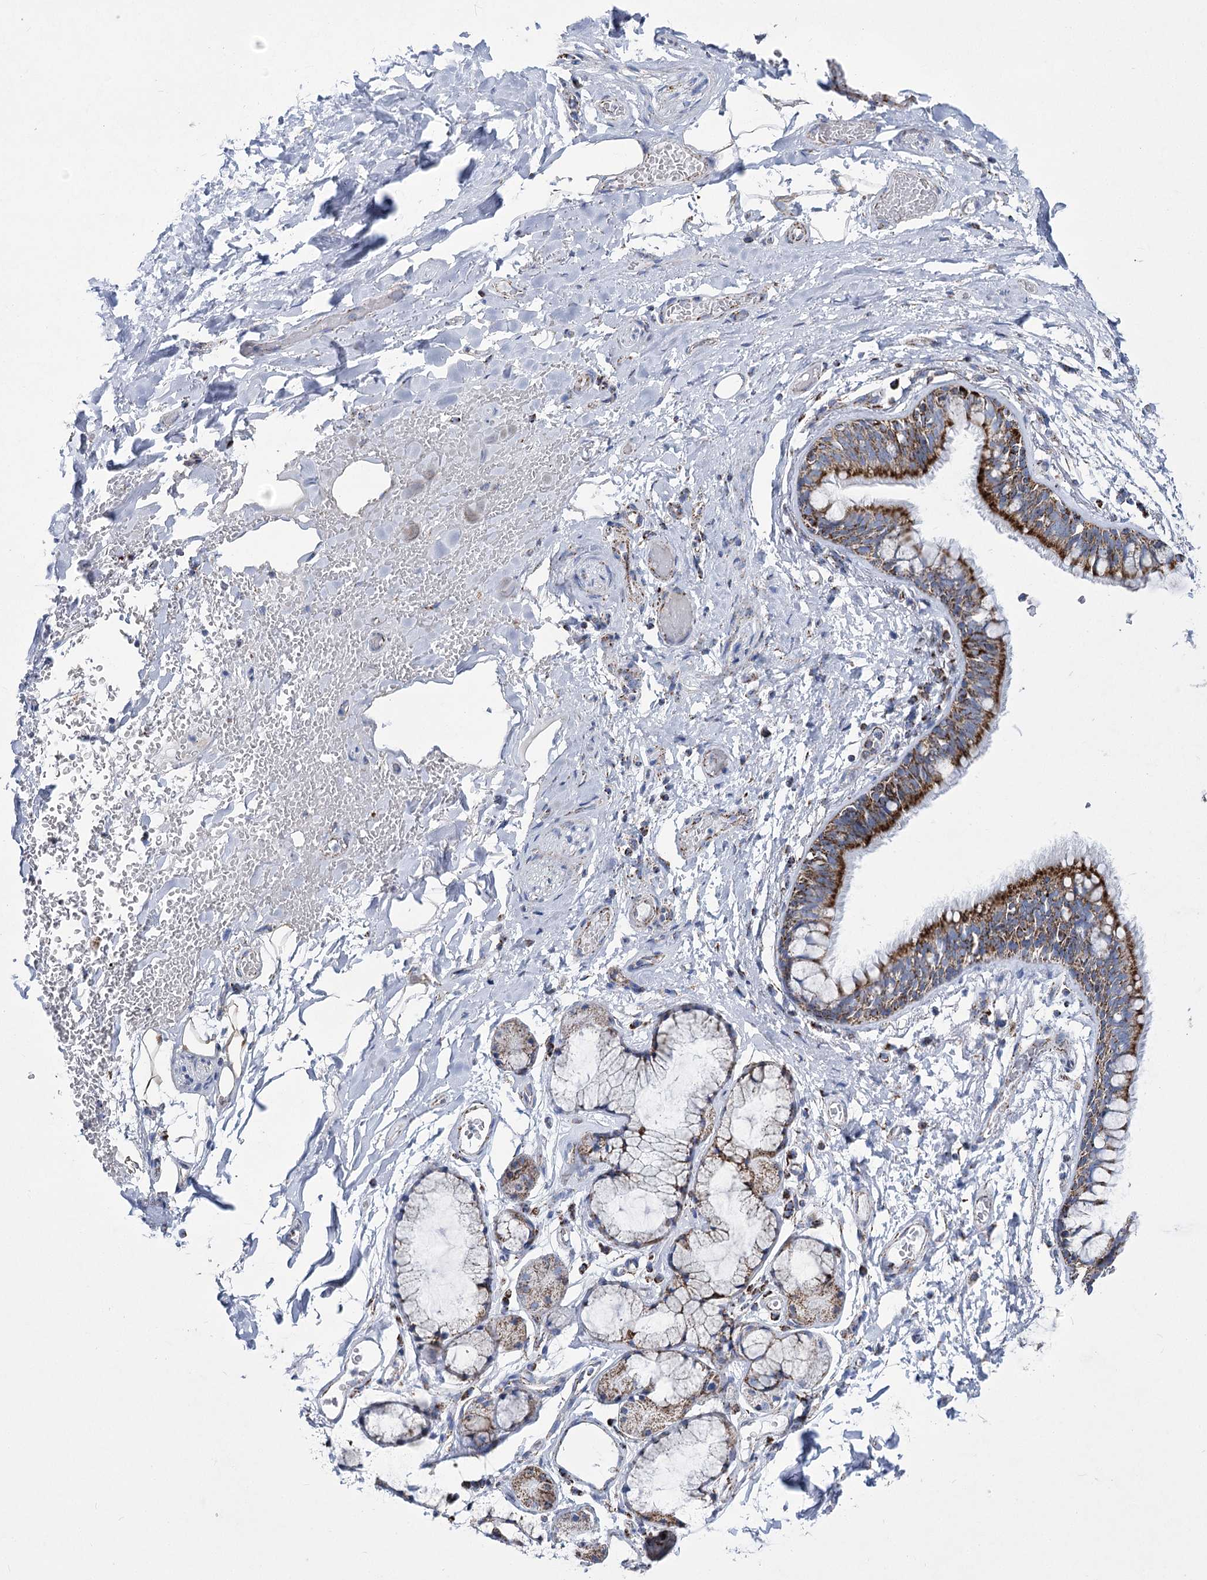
{"staining": {"intensity": "strong", "quantity": "25%-75%", "location": "cytoplasmic/membranous"}, "tissue": "adipose tissue", "cell_type": "Adipocytes", "image_type": "normal", "snomed": [{"axis": "morphology", "description": "Normal tissue, NOS"}, {"axis": "topography", "description": "Cartilage tissue"}, {"axis": "topography", "description": "Bronchus"}], "caption": "IHC micrograph of normal human adipose tissue stained for a protein (brown), which exhibits high levels of strong cytoplasmic/membranous positivity in about 25%-75% of adipocytes.", "gene": "PDHB", "patient": {"sex": "female", "age": 73}}